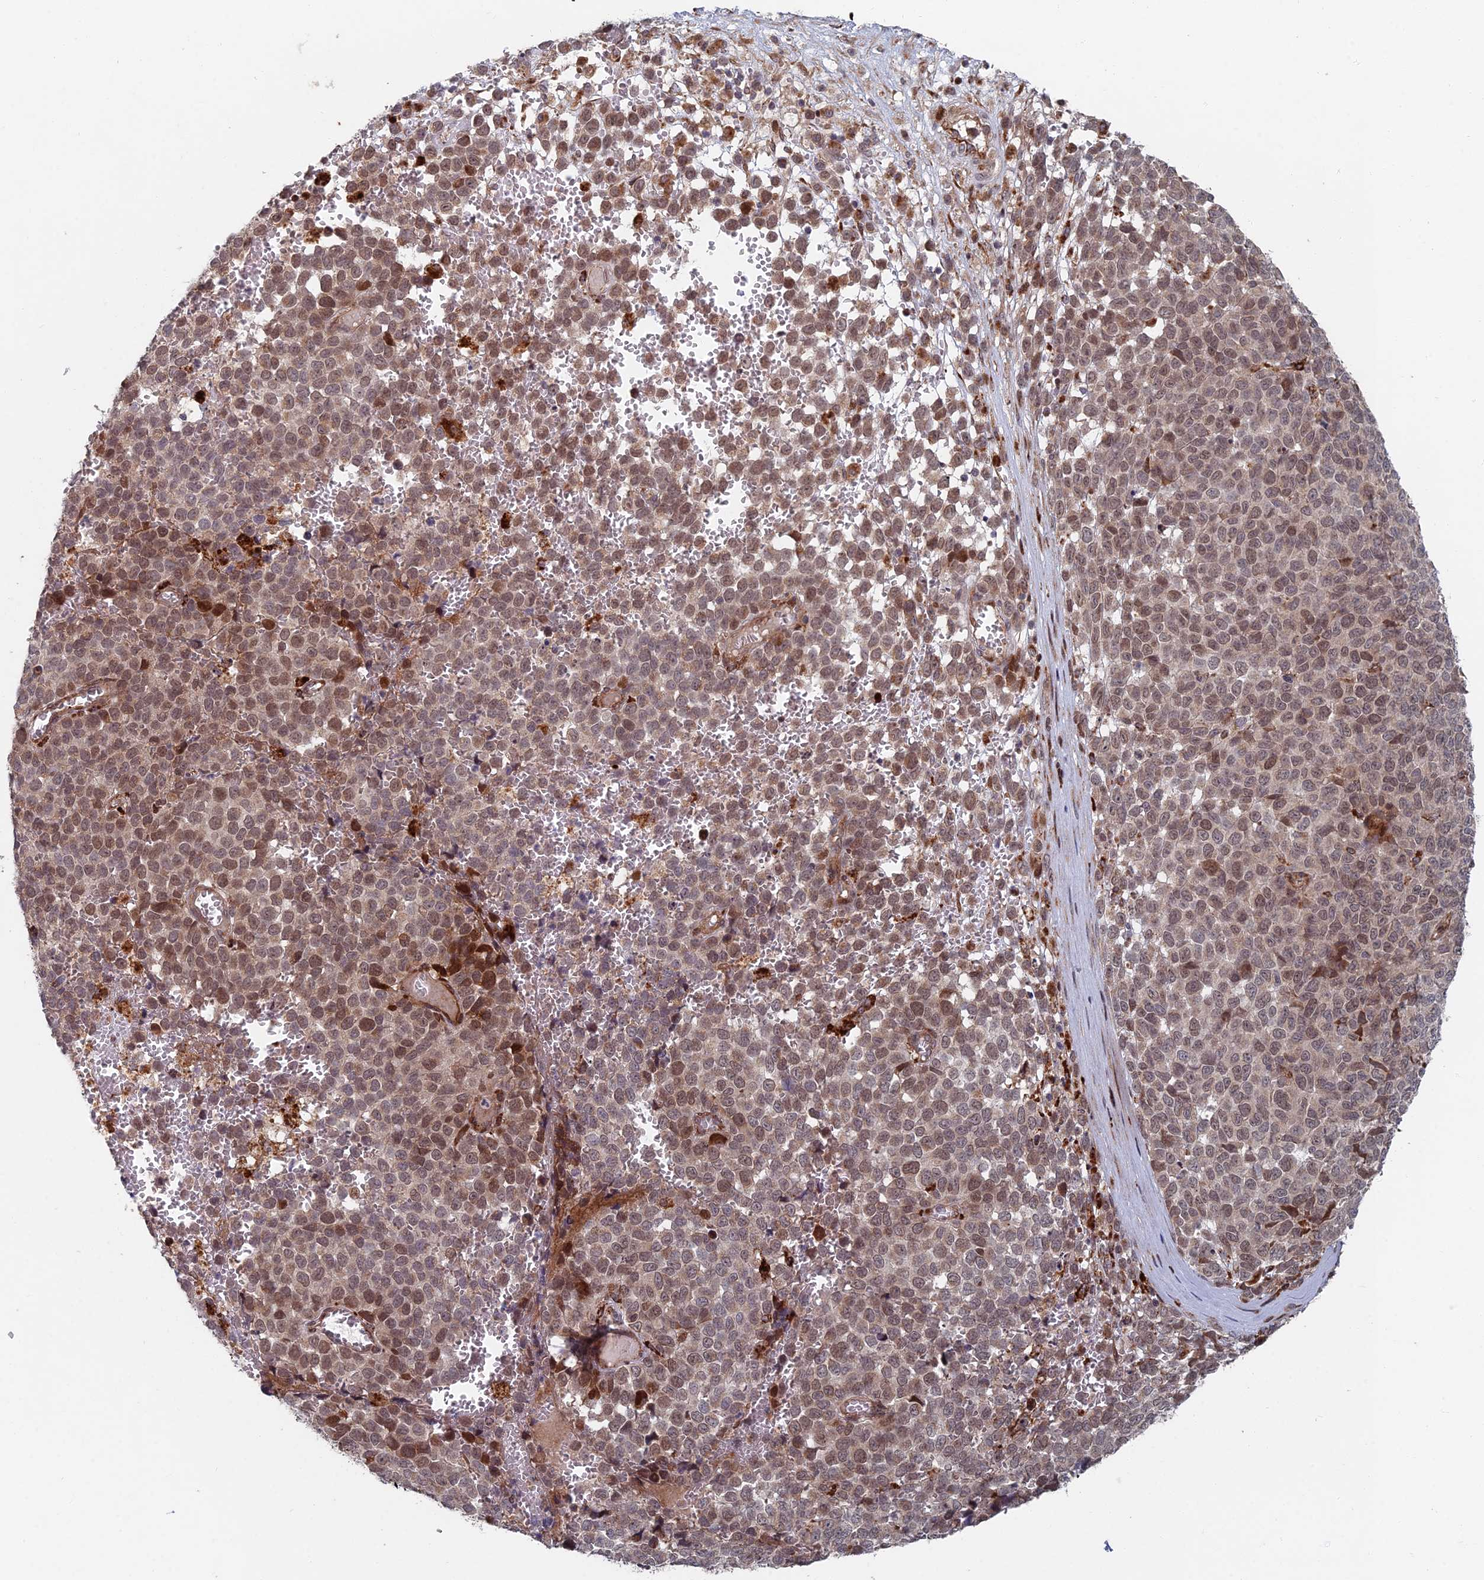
{"staining": {"intensity": "moderate", "quantity": "25%-75%", "location": "nuclear"}, "tissue": "melanoma", "cell_type": "Tumor cells", "image_type": "cancer", "snomed": [{"axis": "morphology", "description": "Malignant melanoma, NOS"}, {"axis": "topography", "description": "Nose, NOS"}], "caption": "Protein expression analysis of melanoma demonstrates moderate nuclear staining in about 25%-75% of tumor cells.", "gene": "GTF2IRD1", "patient": {"sex": "female", "age": 48}}